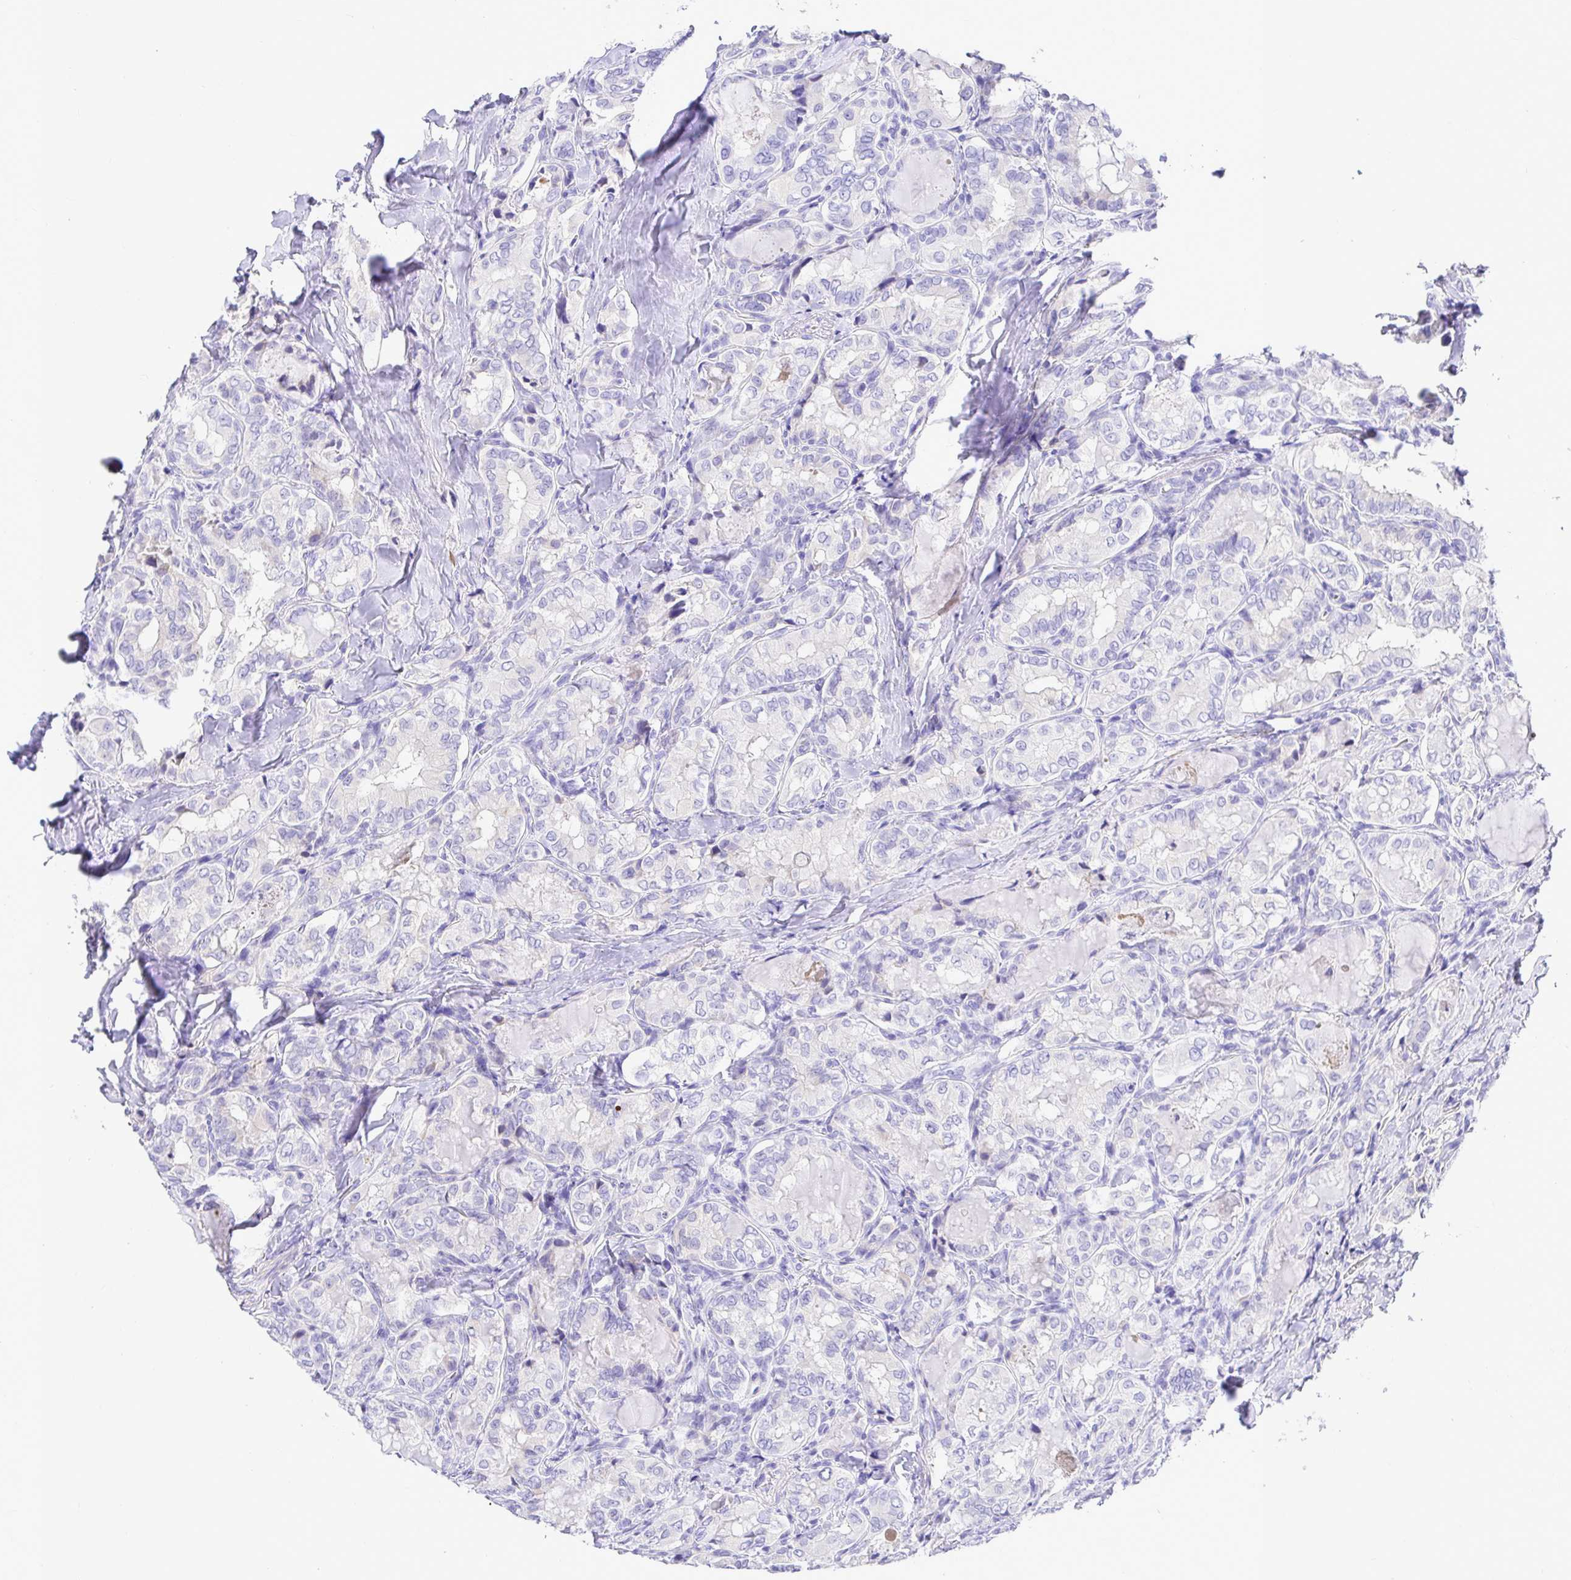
{"staining": {"intensity": "negative", "quantity": "none", "location": "none"}, "tissue": "thyroid cancer", "cell_type": "Tumor cells", "image_type": "cancer", "snomed": [{"axis": "morphology", "description": "Papillary adenocarcinoma, NOS"}, {"axis": "topography", "description": "Thyroid gland"}], "caption": "Thyroid cancer (papillary adenocarcinoma) stained for a protein using IHC exhibits no staining tumor cells.", "gene": "BACE2", "patient": {"sex": "female", "age": 75}}